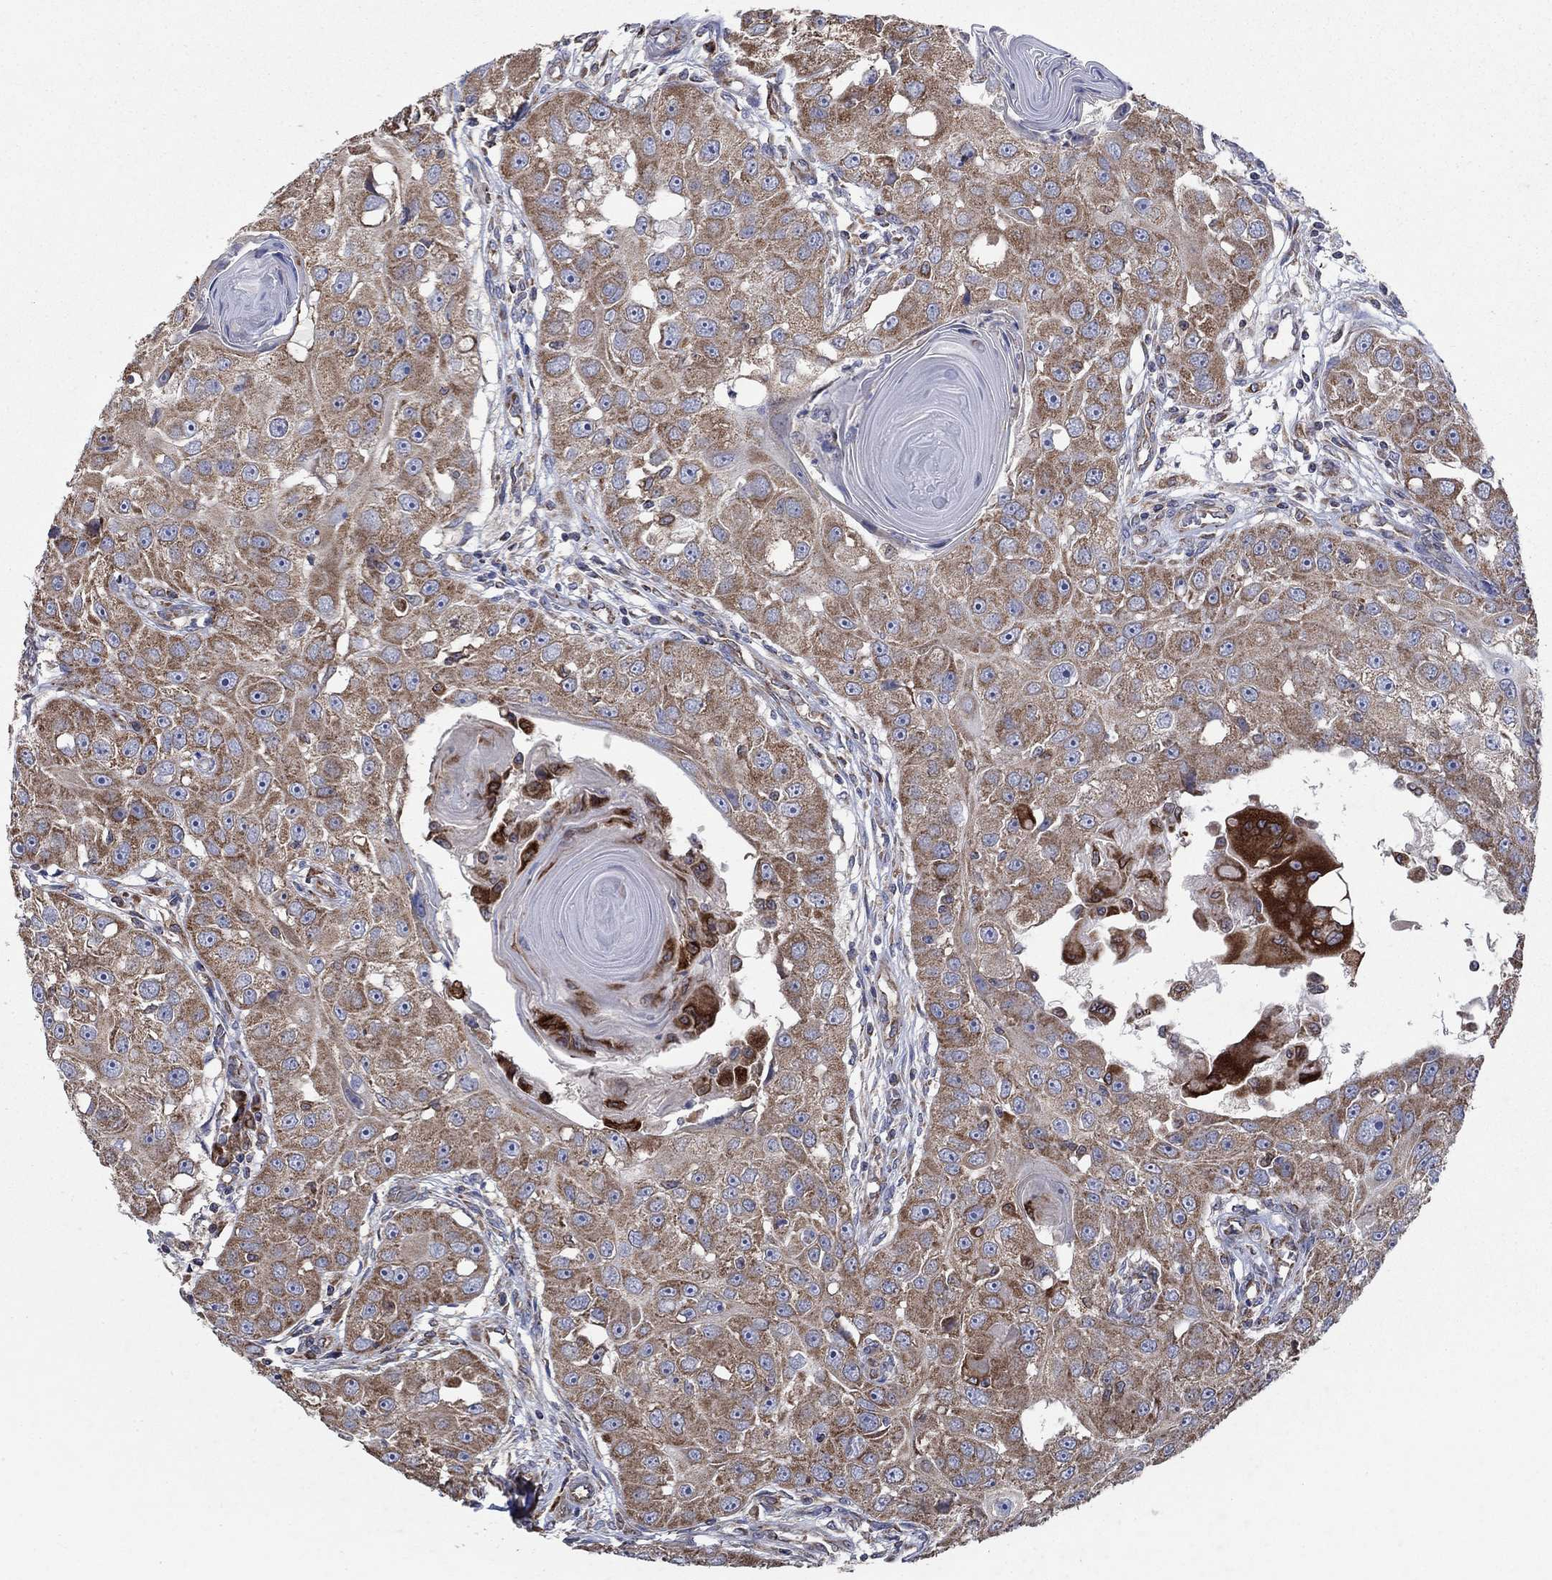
{"staining": {"intensity": "moderate", "quantity": ">75%", "location": "cytoplasmic/membranous"}, "tissue": "head and neck cancer", "cell_type": "Tumor cells", "image_type": "cancer", "snomed": [{"axis": "morphology", "description": "Squamous cell carcinoma, NOS"}, {"axis": "topography", "description": "Head-Neck"}], "caption": "Immunohistochemical staining of human head and neck cancer (squamous cell carcinoma) shows moderate cytoplasmic/membranous protein expression in about >75% of tumor cells.", "gene": "NCEH1", "patient": {"sex": "male", "age": 51}}